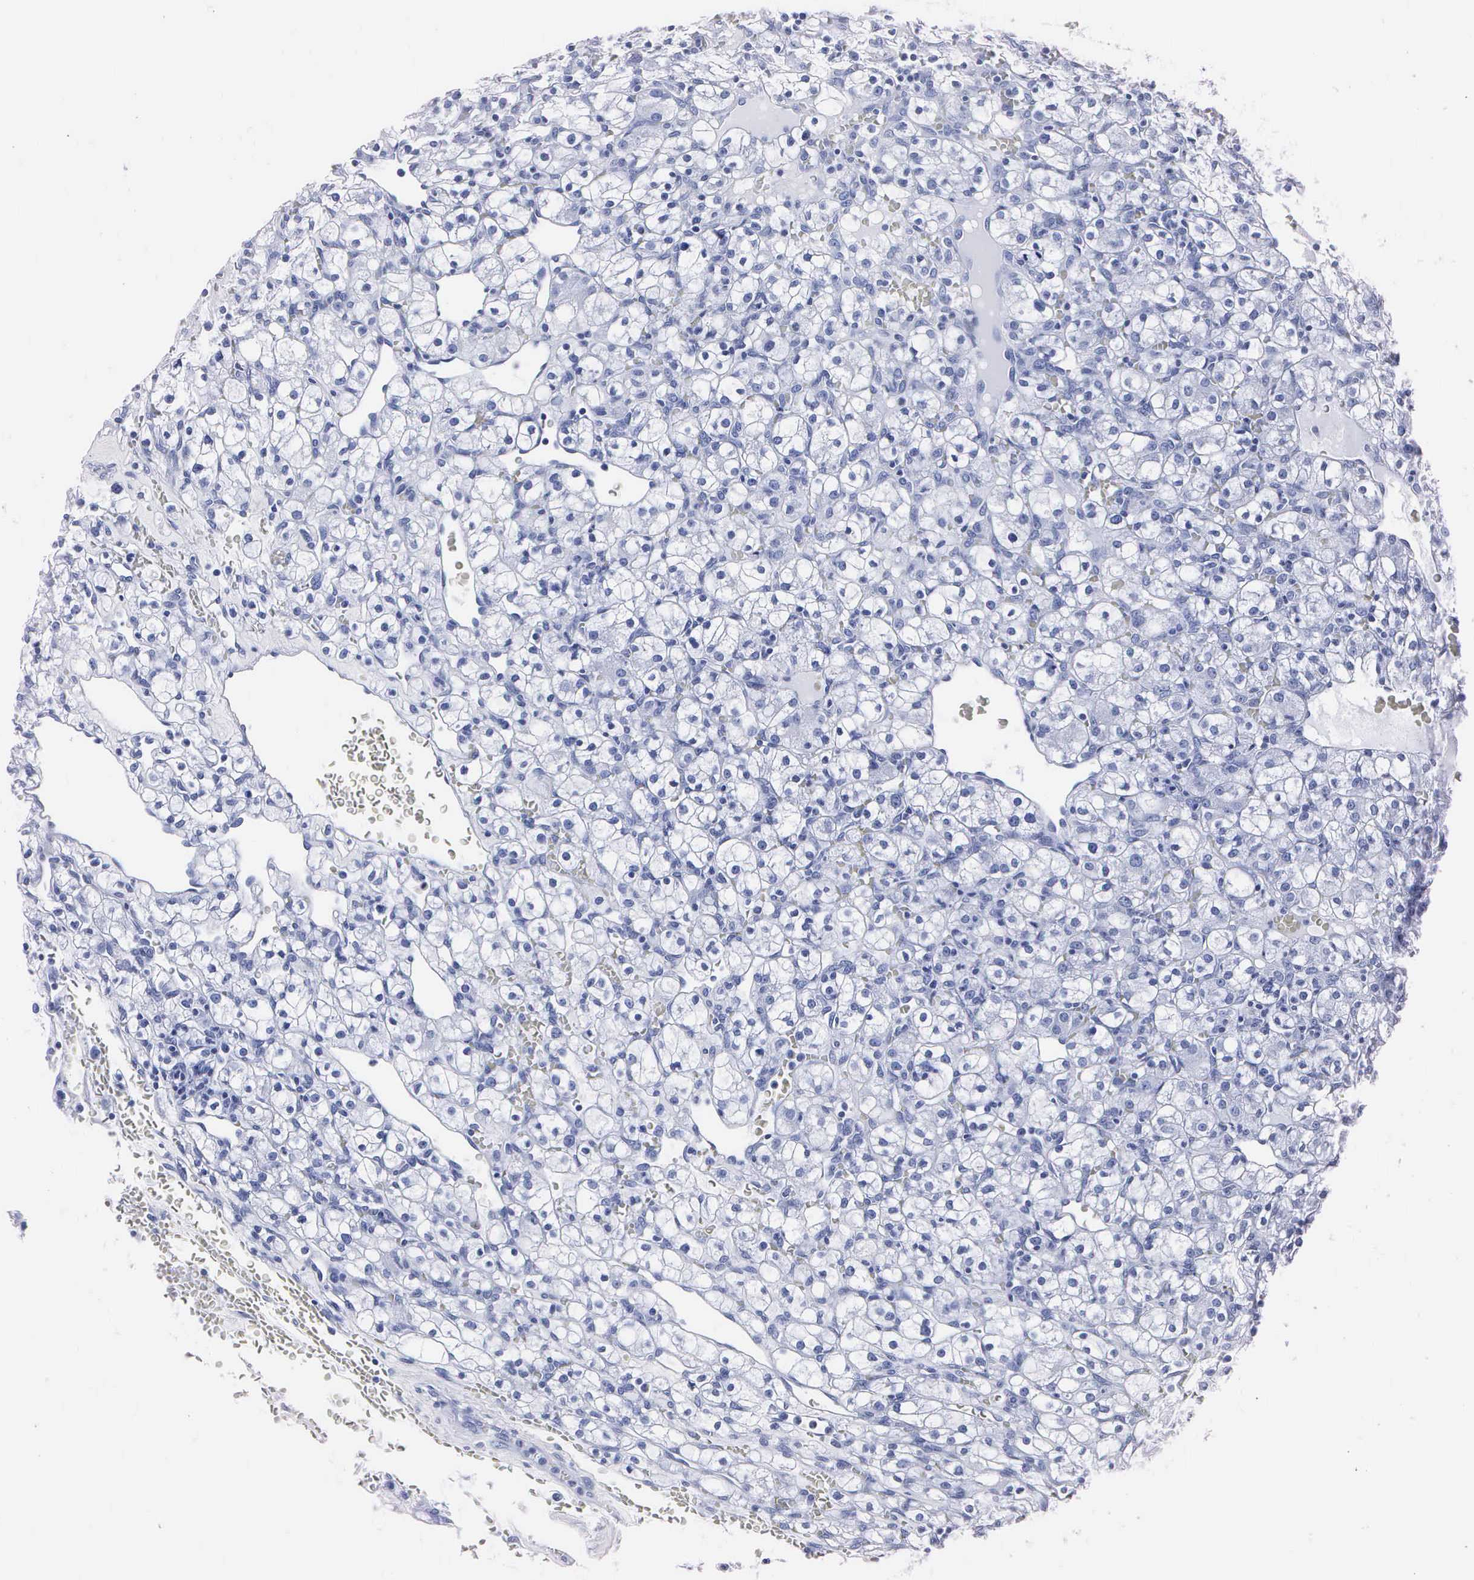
{"staining": {"intensity": "negative", "quantity": "none", "location": "none"}, "tissue": "renal cancer", "cell_type": "Tumor cells", "image_type": "cancer", "snomed": [{"axis": "morphology", "description": "Adenocarcinoma, NOS"}, {"axis": "topography", "description": "Kidney"}], "caption": "Human renal cancer (adenocarcinoma) stained for a protein using immunohistochemistry (IHC) demonstrates no positivity in tumor cells.", "gene": "MB", "patient": {"sex": "female", "age": 62}}